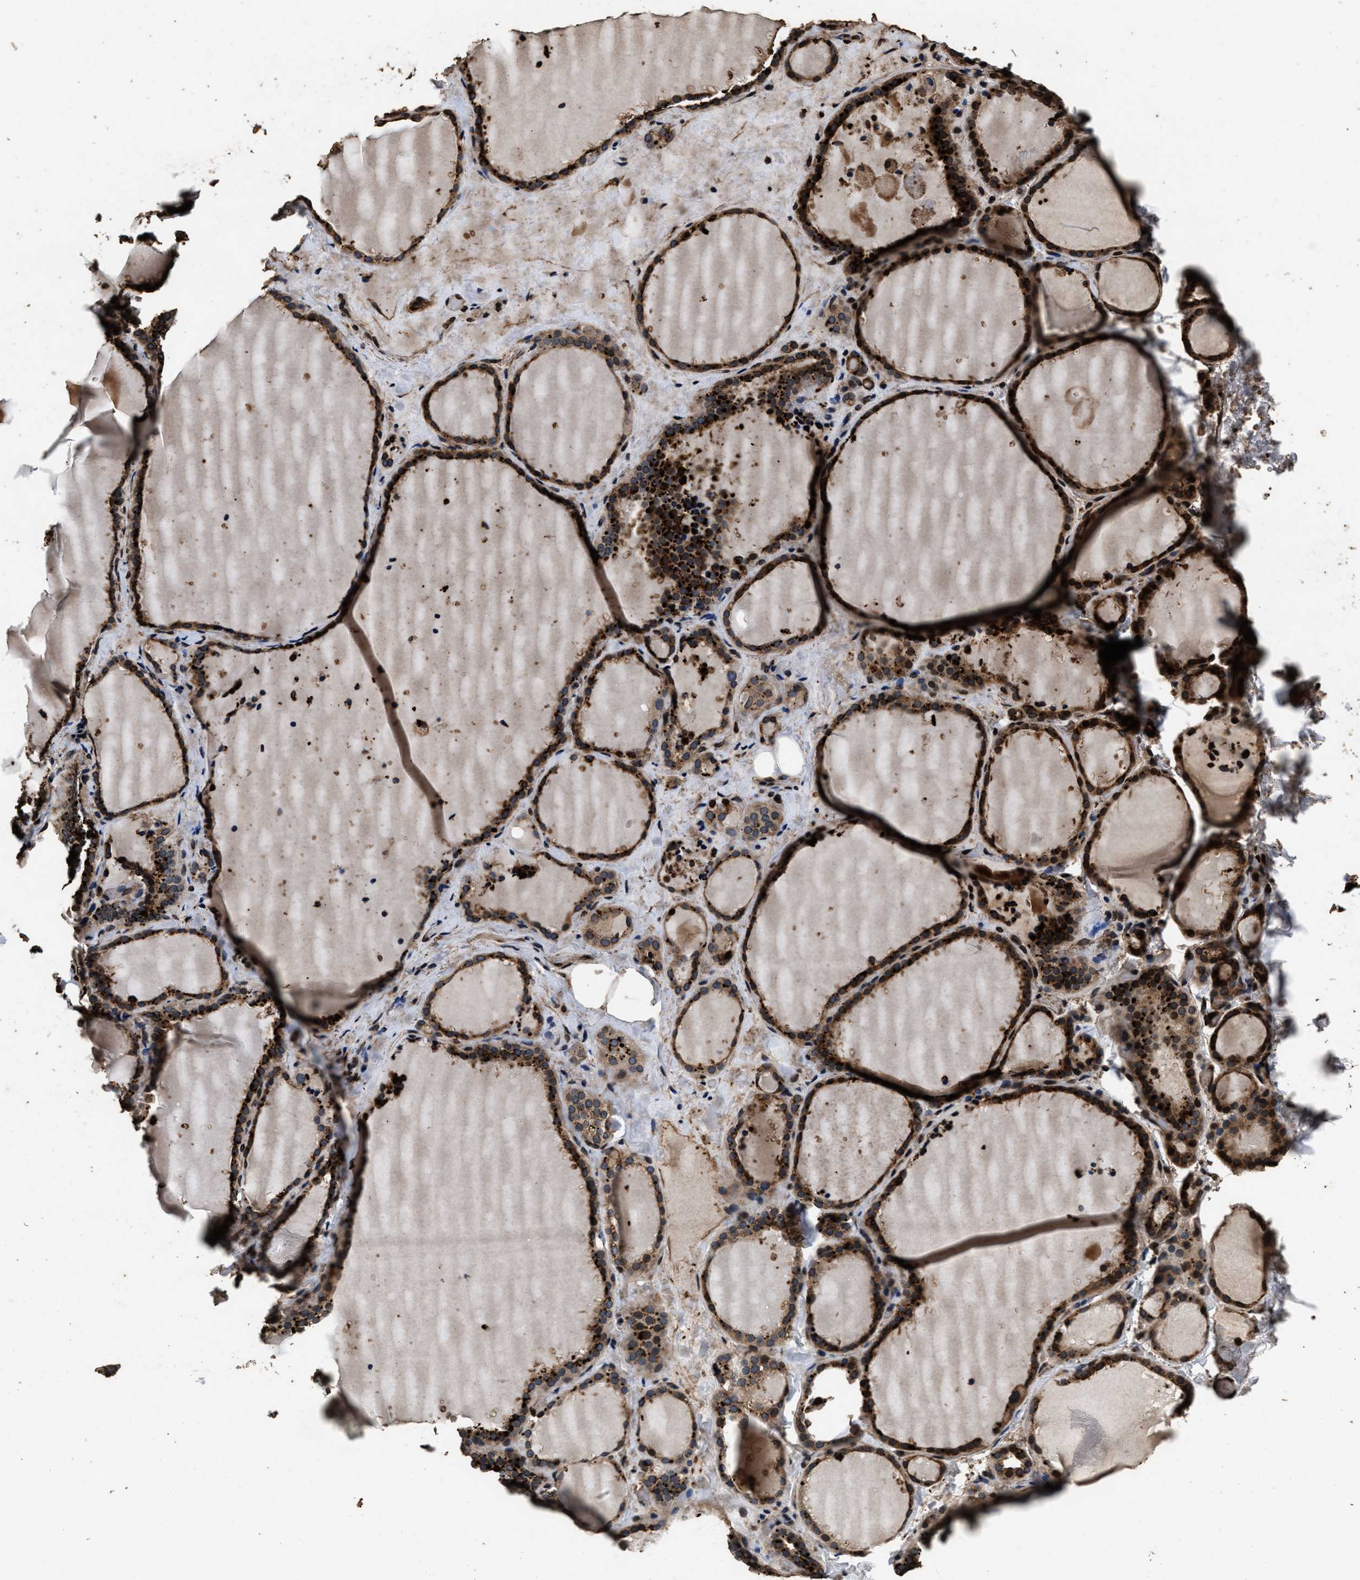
{"staining": {"intensity": "strong", "quantity": ">75%", "location": "cytoplasmic/membranous,nuclear"}, "tissue": "thyroid gland", "cell_type": "Glandular cells", "image_type": "normal", "snomed": [{"axis": "morphology", "description": "Normal tissue, NOS"}, {"axis": "topography", "description": "Thyroid gland"}], "caption": "Approximately >75% of glandular cells in normal human thyroid gland show strong cytoplasmic/membranous,nuclear protein staining as visualized by brown immunohistochemical staining.", "gene": "ACCS", "patient": {"sex": "female", "age": 22}}